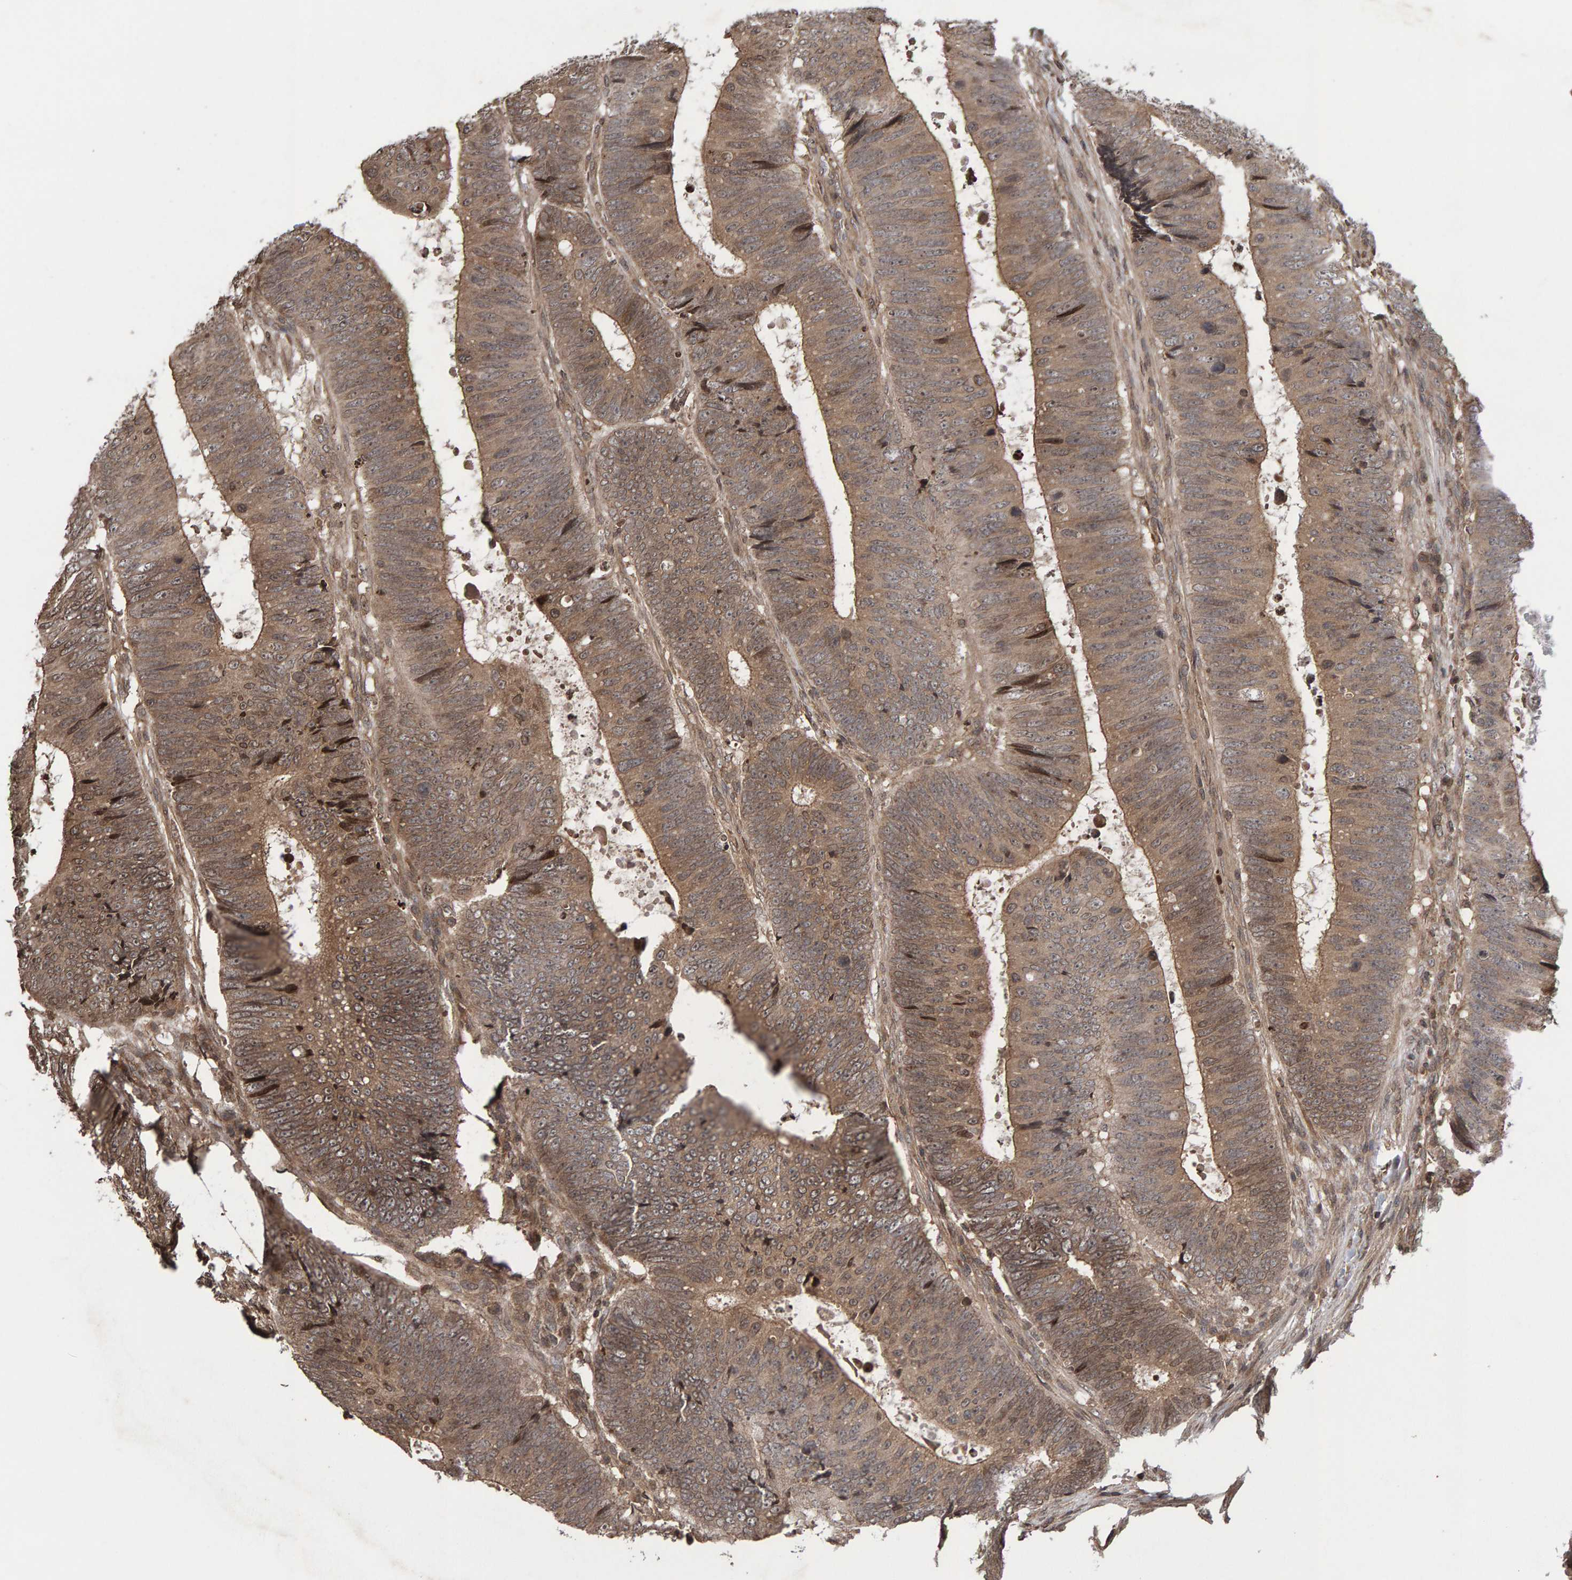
{"staining": {"intensity": "moderate", "quantity": ">75%", "location": "cytoplasmic/membranous"}, "tissue": "colorectal cancer", "cell_type": "Tumor cells", "image_type": "cancer", "snomed": [{"axis": "morphology", "description": "Adenocarcinoma, NOS"}, {"axis": "topography", "description": "Colon"}], "caption": "Immunohistochemical staining of colorectal adenocarcinoma shows medium levels of moderate cytoplasmic/membranous protein staining in approximately >75% of tumor cells.", "gene": "GAB2", "patient": {"sex": "male", "age": 56}}